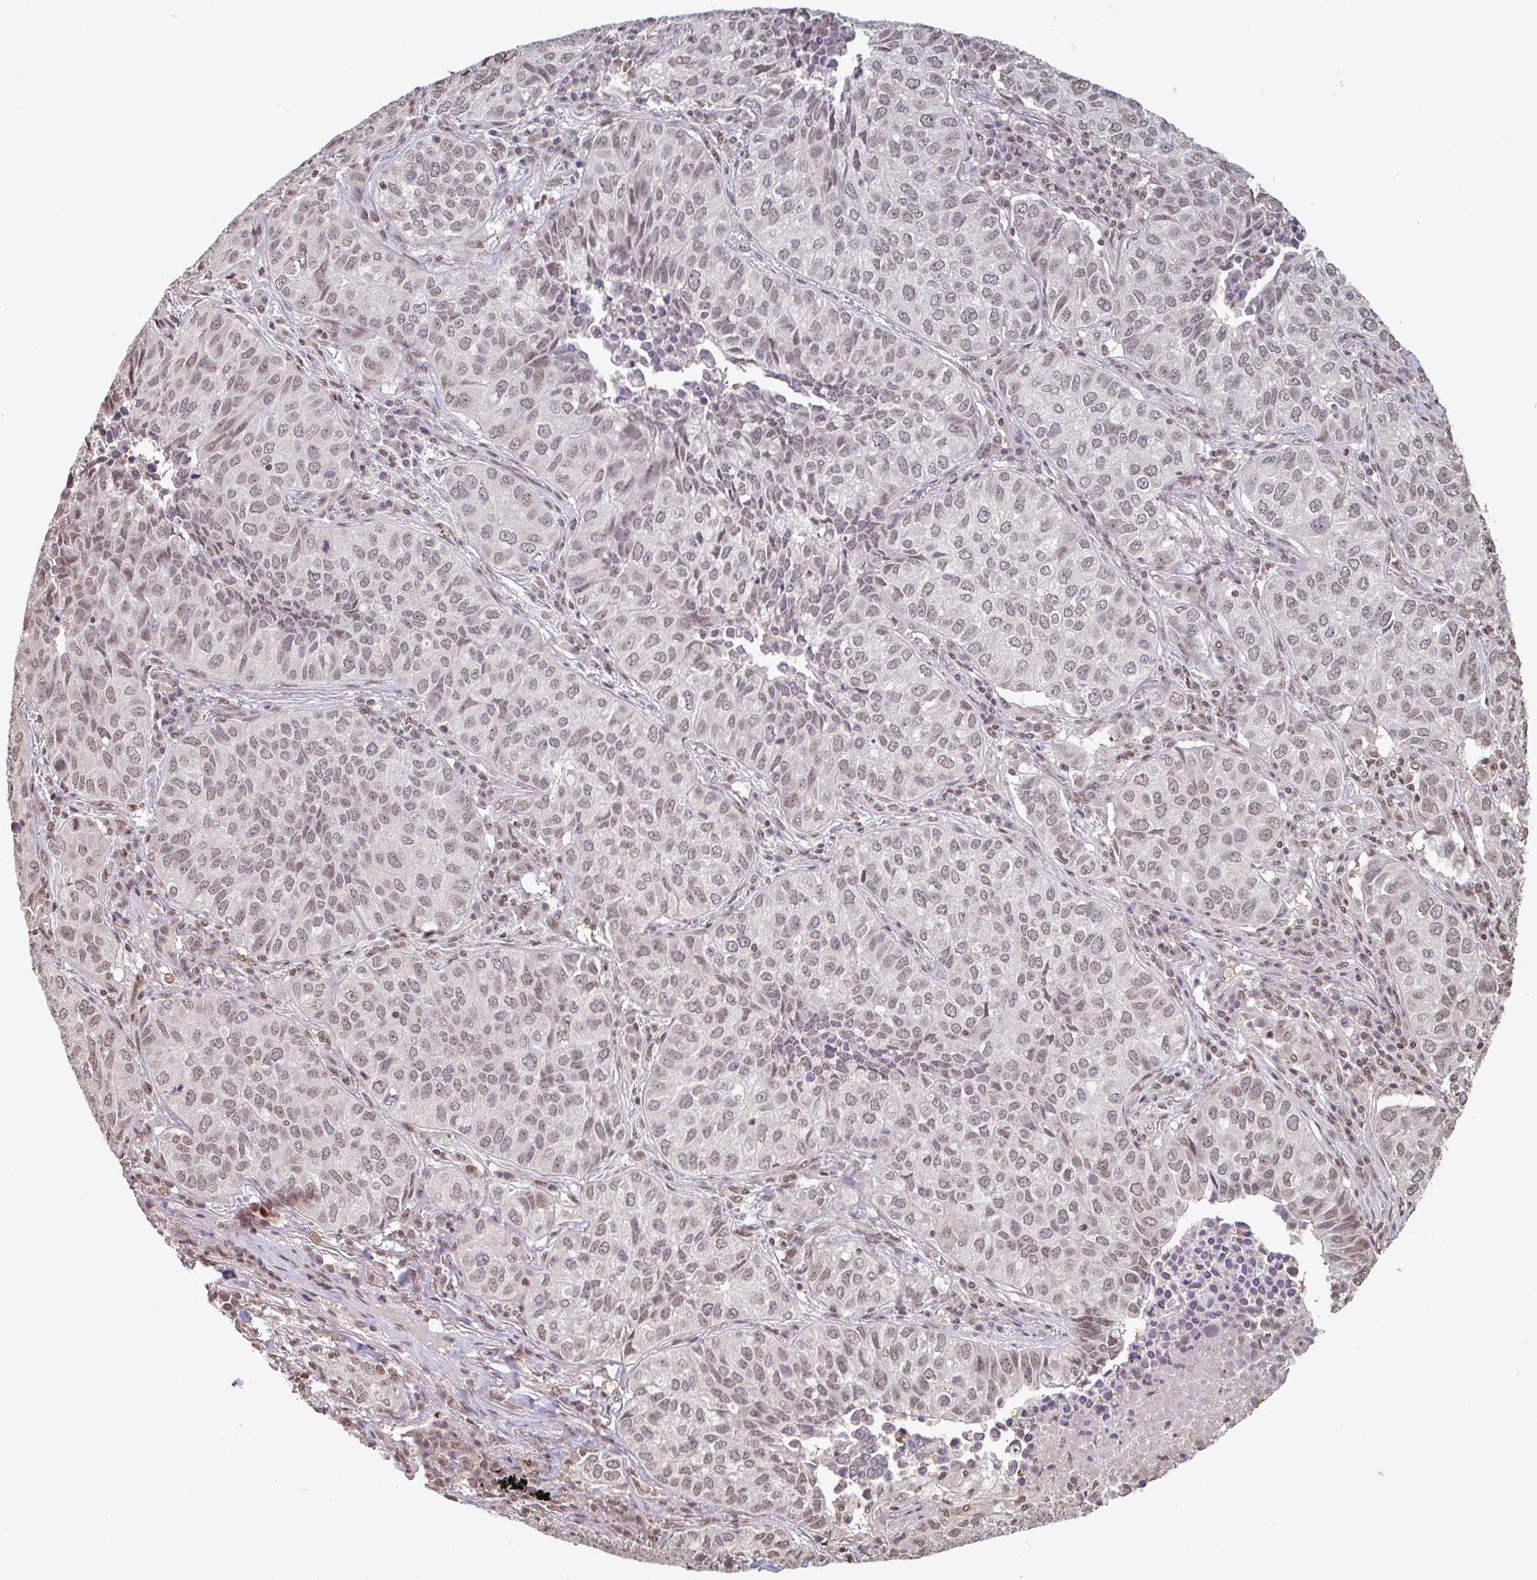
{"staining": {"intensity": "moderate", "quantity": ">75%", "location": "nuclear"}, "tissue": "lung cancer", "cell_type": "Tumor cells", "image_type": "cancer", "snomed": [{"axis": "morphology", "description": "Adenocarcinoma, NOS"}, {"axis": "topography", "description": "Lung"}], "caption": "Immunohistochemistry (DAB) staining of lung adenocarcinoma shows moderate nuclear protein staining in about >75% of tumor cells.", "gene": "DR1", "patient": {"sex": "female", "age": 50}}